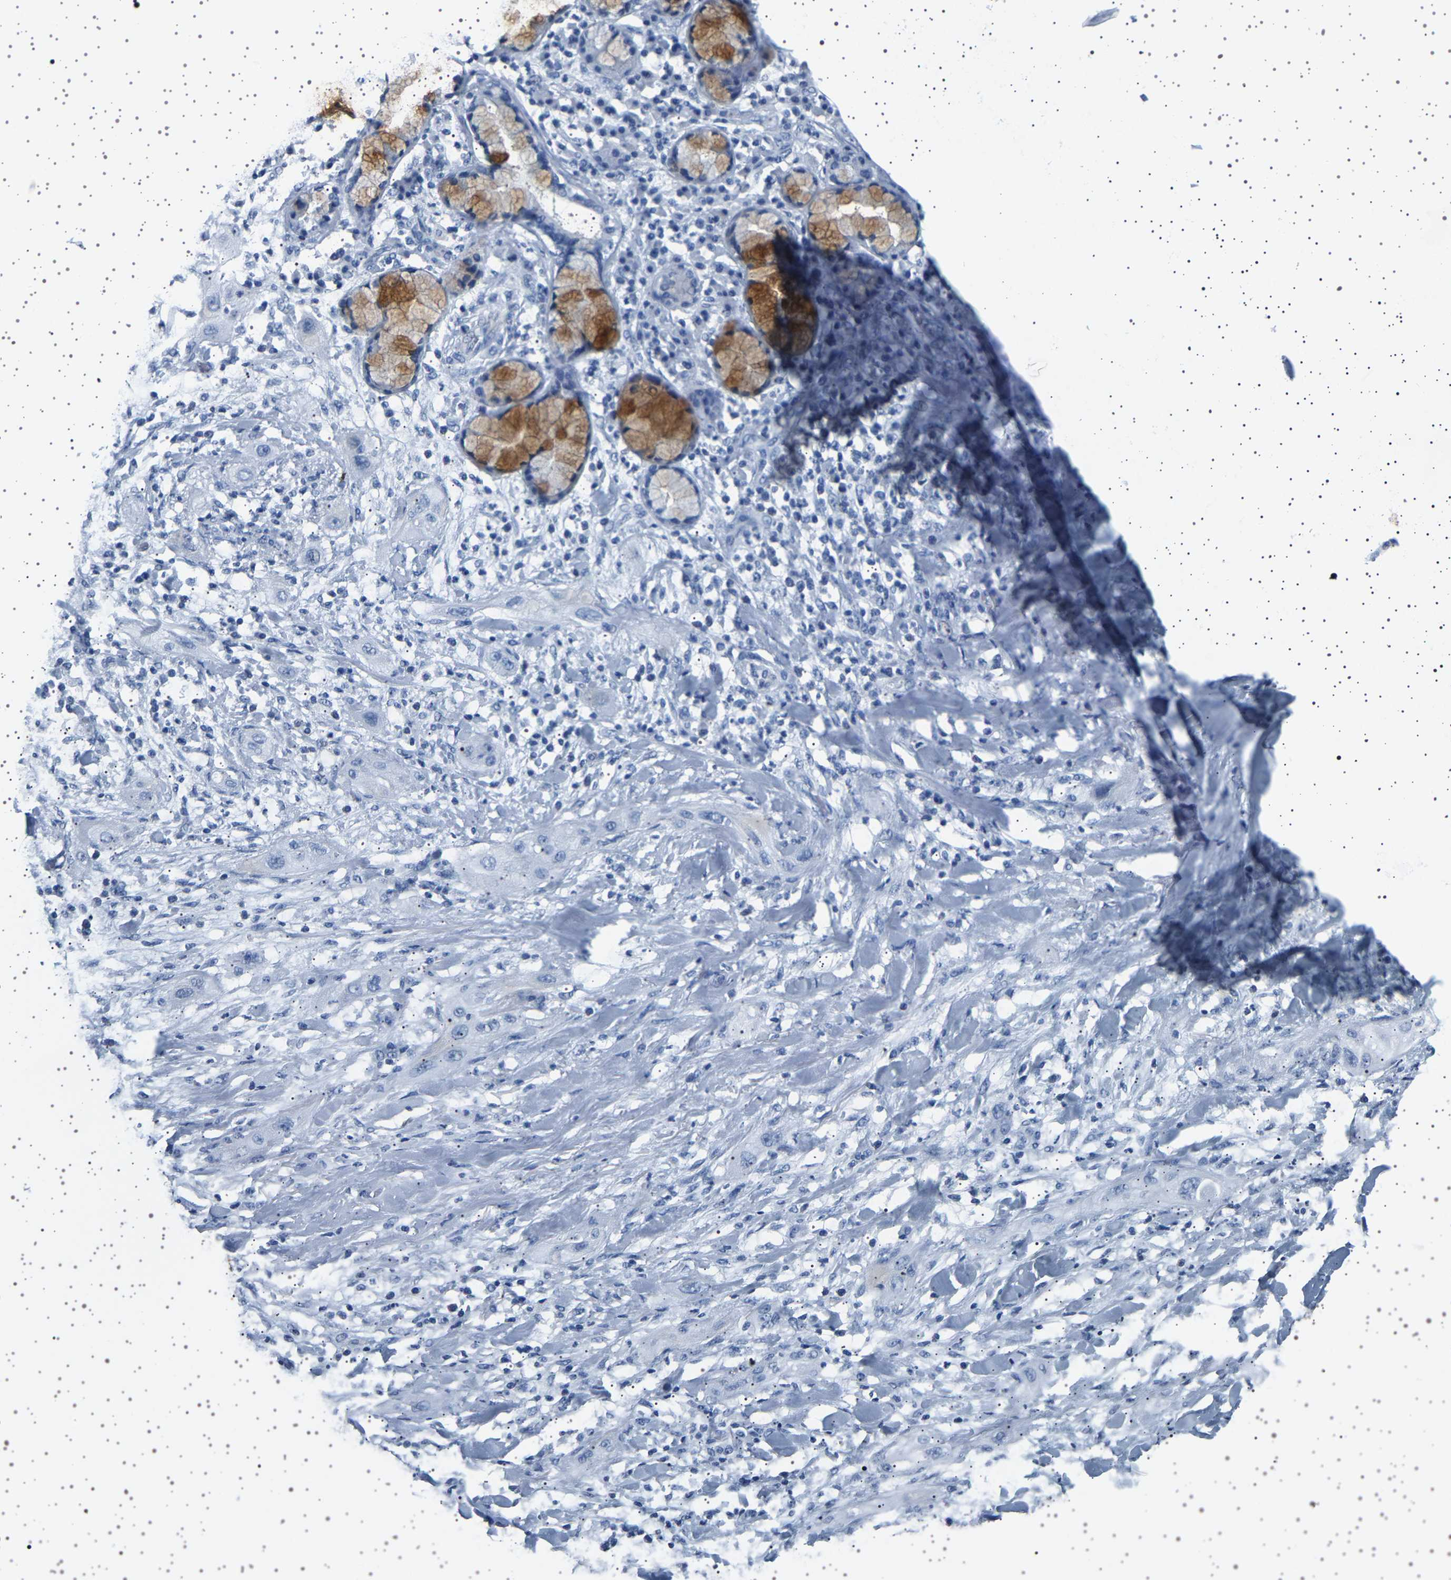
{"staining": {"intensity": "negative", "quantity": "none", "location": "none"}, "tissue": "lung cancer", "cell_type": "Tumor cells", "image_type": "cancer", "snomed": [{"axis": "morphology", "description": "Squamous cell carcinoma, NOS"}, {"axis": "topography", "description": "Lung"}], "caption": "Protein analysis of lung cancer (squamous cell carcinoma) shows no significant positivity in tumor cells.", "gene": "TFF3", "patient": {"sex": "female", "age": 47}}